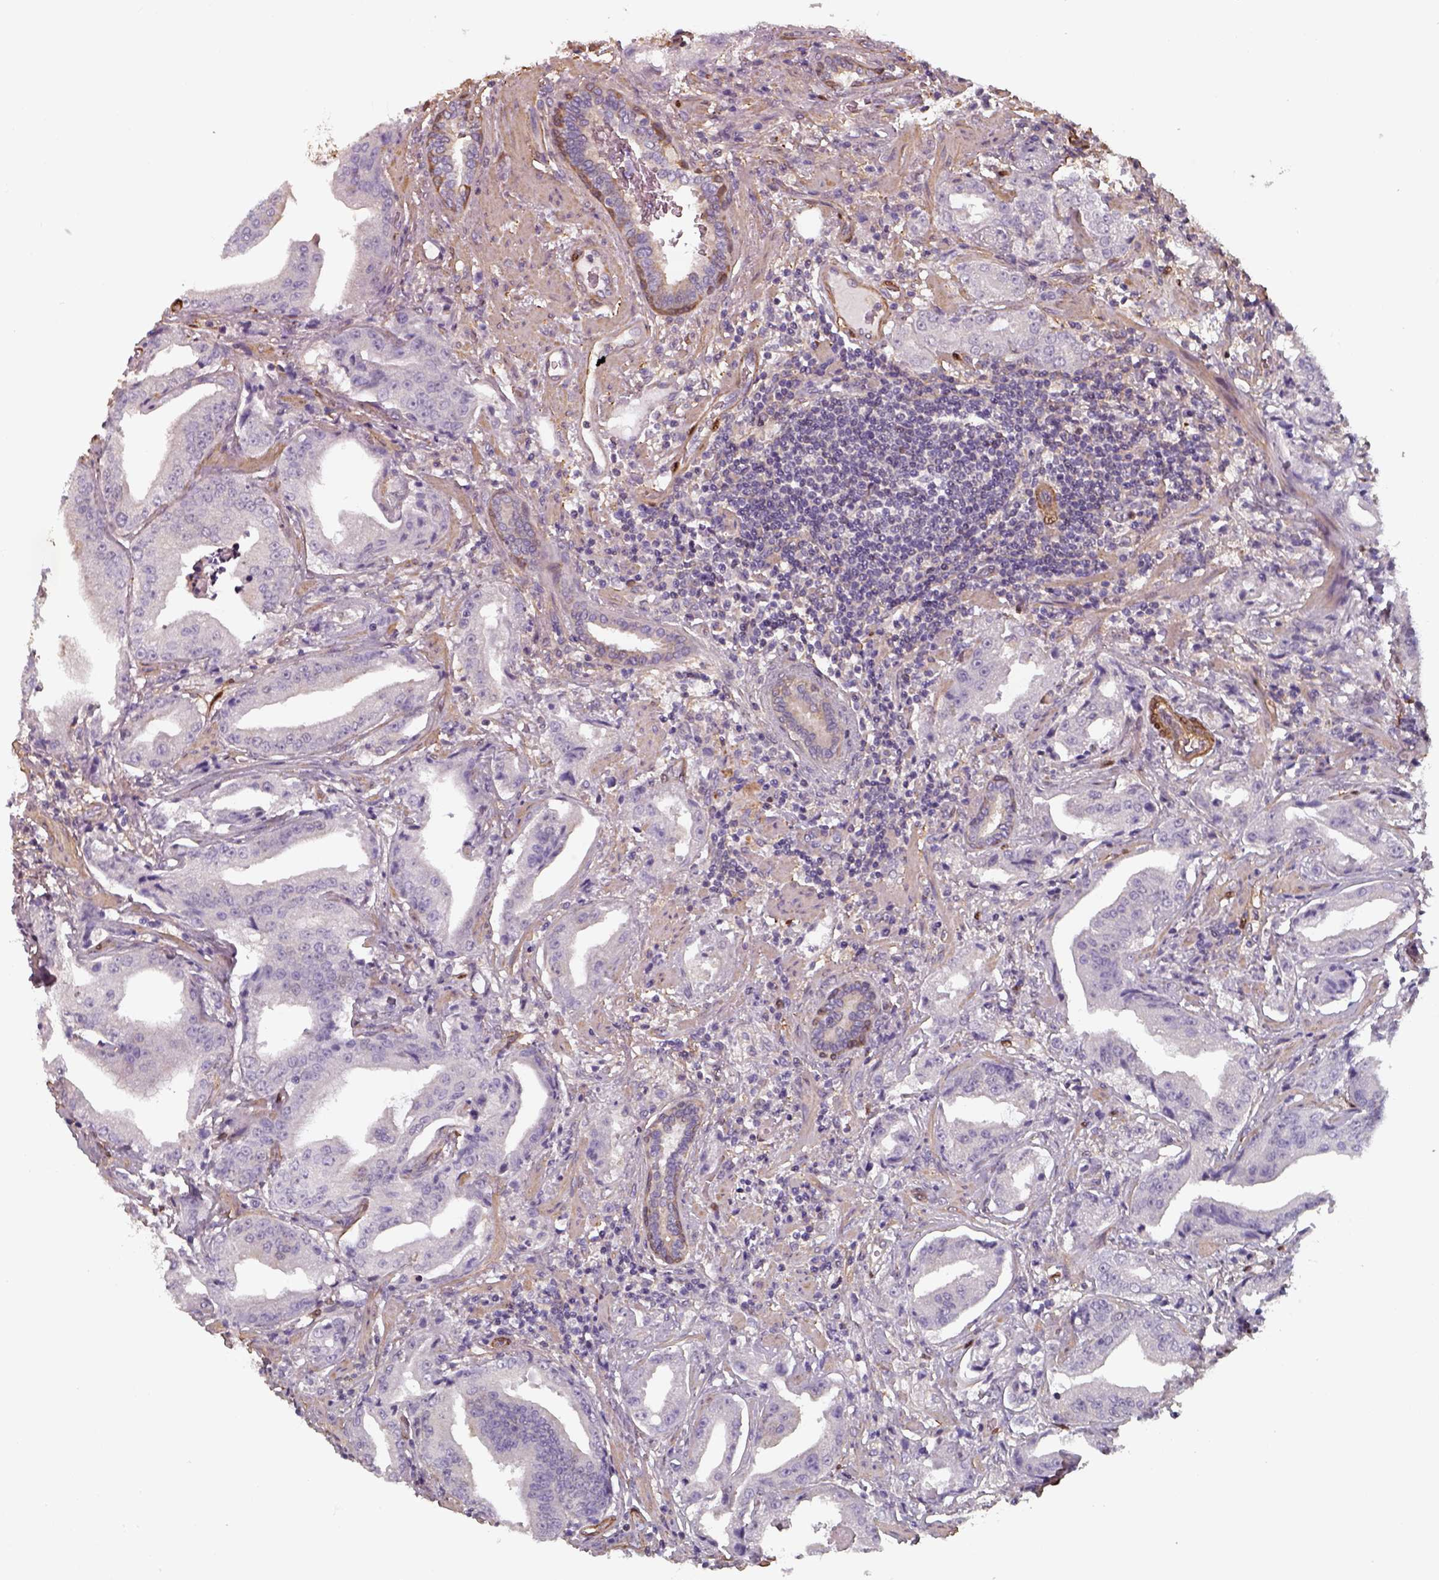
{"staining": {"intensity": "negative", "quantity": "none", "location": "none"}, "tissue": "prostate cancer", "cell_type": "Tumor cells", "image_type": "cancer", "snomed": [{"axis": "morphology", "description": "Adenocarcinoma, Low grade"}, {"axis": "topography", "description": "Prostate"}], "caption": "DAB immunohistochemical staining of low-grade adenocarcinoma (prostate) demonstrates no significant expression in tumor cells. Nuclei are stained in blue.", "gene": "ISYNA1", "patient": {"sex": "male", "age": 62}}